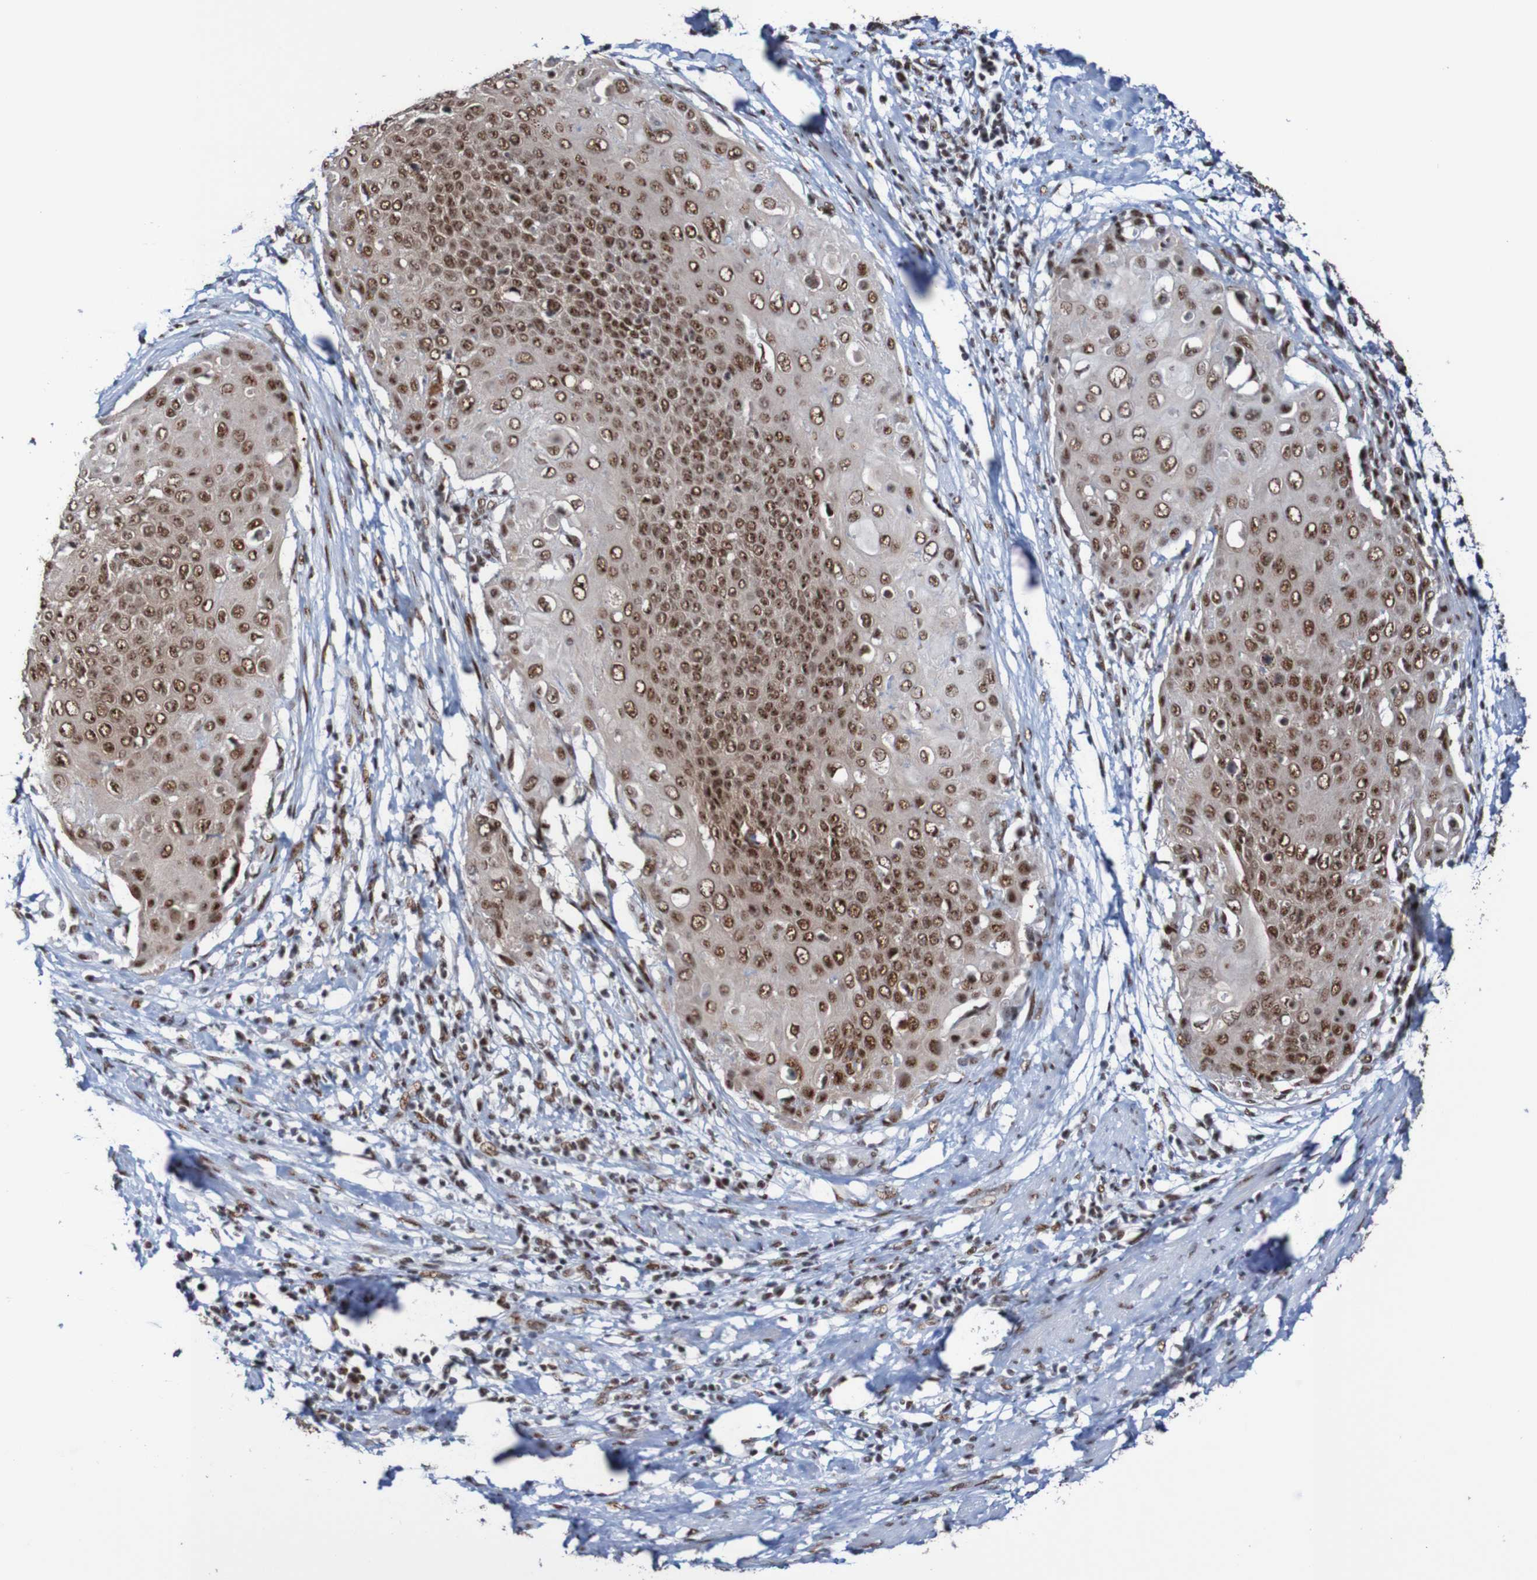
{"staining": {"intensity": "strong", "quantity": ">75%", "location": "cytoplasmic/membranous,nuclear"}, "tissue": "cervical cancer", "cell_type": "Tumor cells", "image_type": "cancer", "snomed": [{"axis": "morphology", "description": "Squamous cell carcinoma, NOS"}, {"axis": "topography", "description": "Cervix"}], "caption": "Protein analysis of cervical cancer (squamous cell carcinoma) tissue shows strong cytoplasmic/membranous and nuclear staining in approximately >75% of tumor cells.", "gene": "CDC5L", "patient": {"sex": "female", "age": 39}}